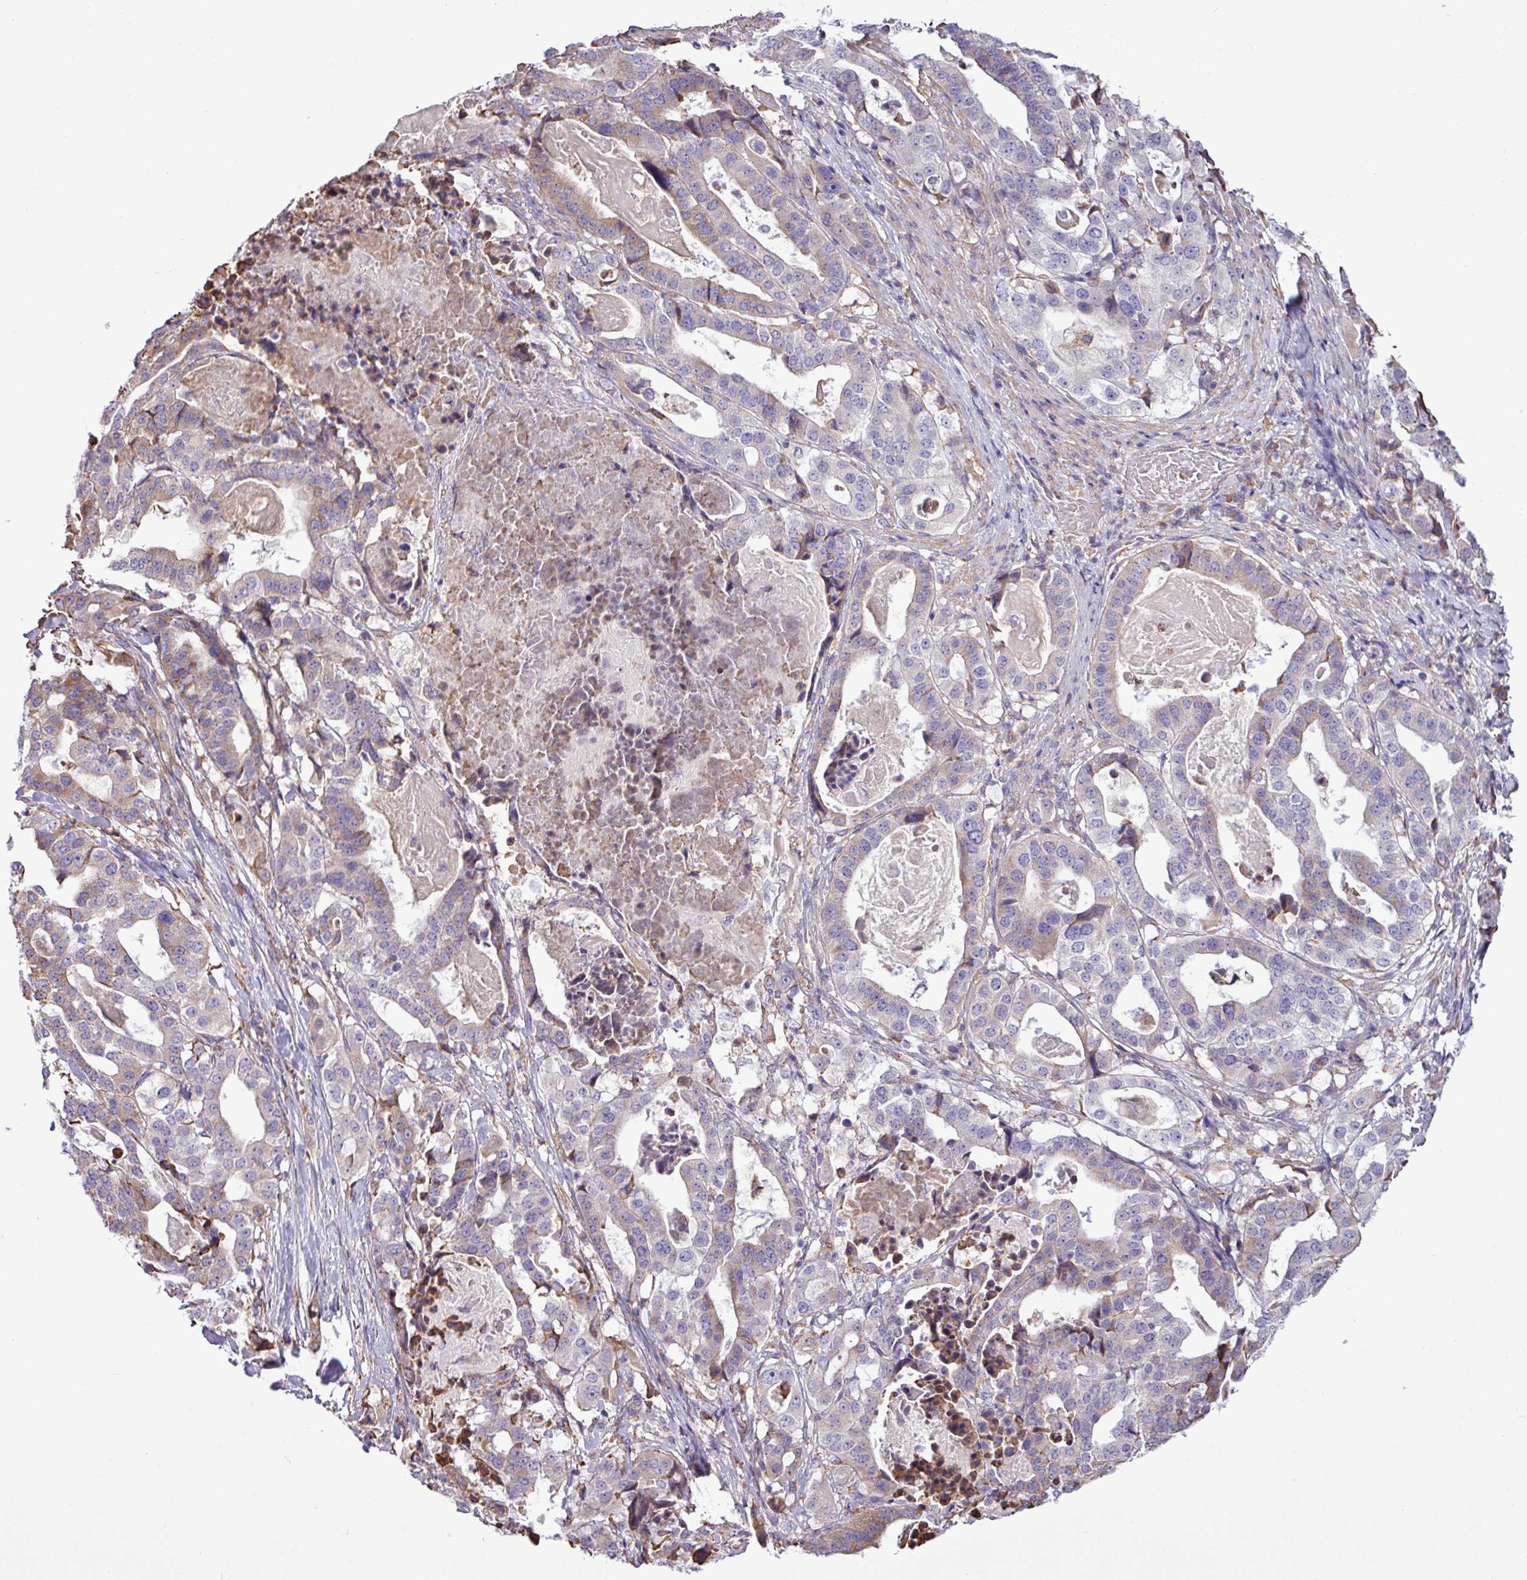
{"staining": {"intensity": "weak", "quantity": "<25%", "location": "cytoplasmic/membranous"}, "tissue": "stomach cancer", "cell_type": "Tumor cells", "image_type": "cancer", "snomed": [{"axis": "morphology", "description": "Adenocarcinoma, NOS"}, {"axis": "topography", "description": "Stomach"}], "caption": "Immunohistochemistry of stomach cancer (adenocarcinoma) shows no staining in tumor cells.", "gene": "ZSCAN5A", "patient": {"sex": "male", "age": 48}}